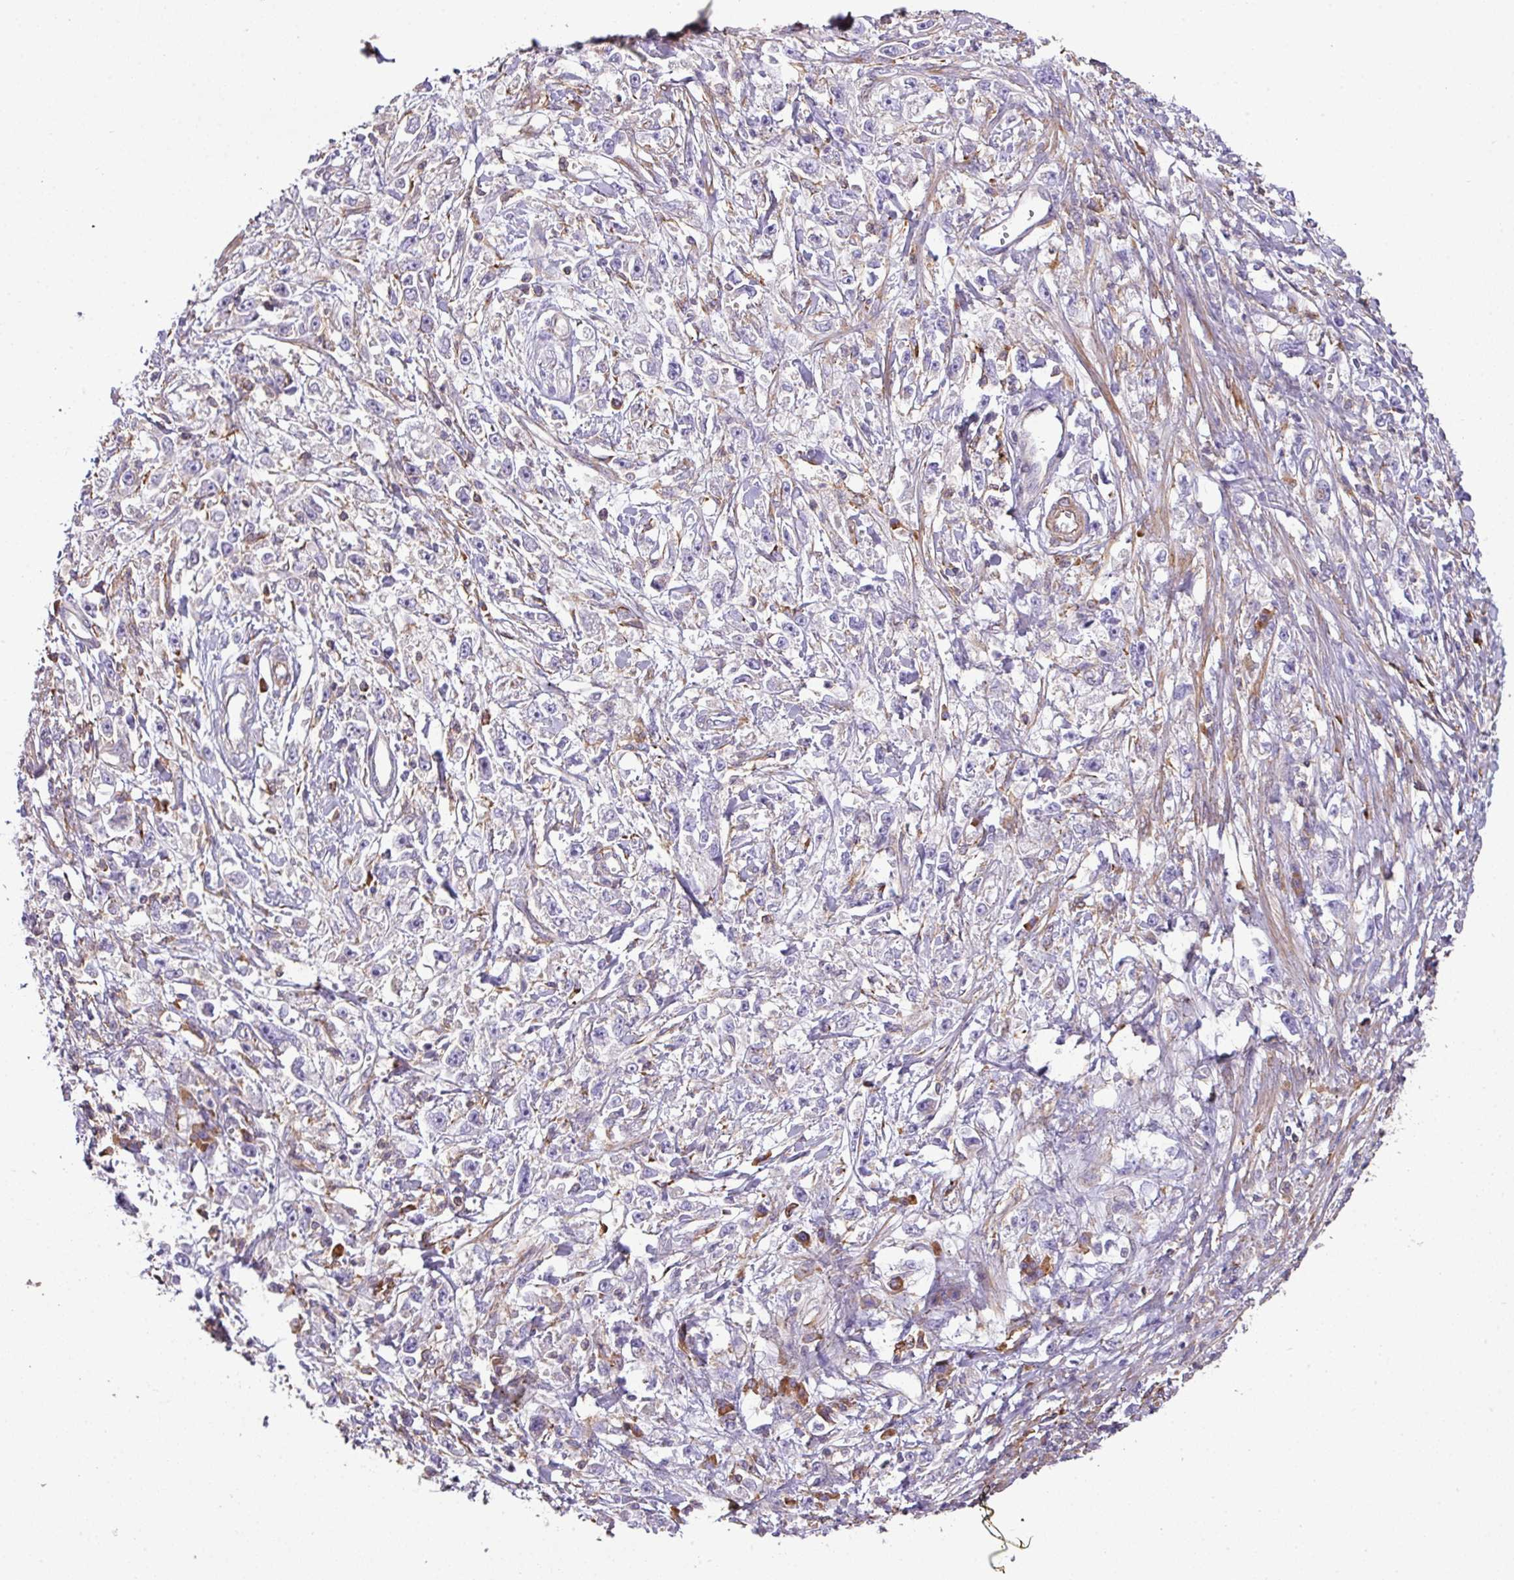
{"staining": {"intensity": "negative", "quantity": "none", "location": "none"}, "tissue": "stomach cancer", "cell_type": "Tumor cells", "image_type": "cancer", "snomed": [{"axis": "morphology", "description": "Adenocarcinoma, NOS"}, {"axis": "topography", "description": "Stomach"}], "caption": "A high-resolution micrograph shows immunohistochemistry staining of adenocarcinoma (stomach), which reveals no significant staining in tumor cells.", "gene": "LRRC41", "patient": {"sex": "female", "age": 59}}